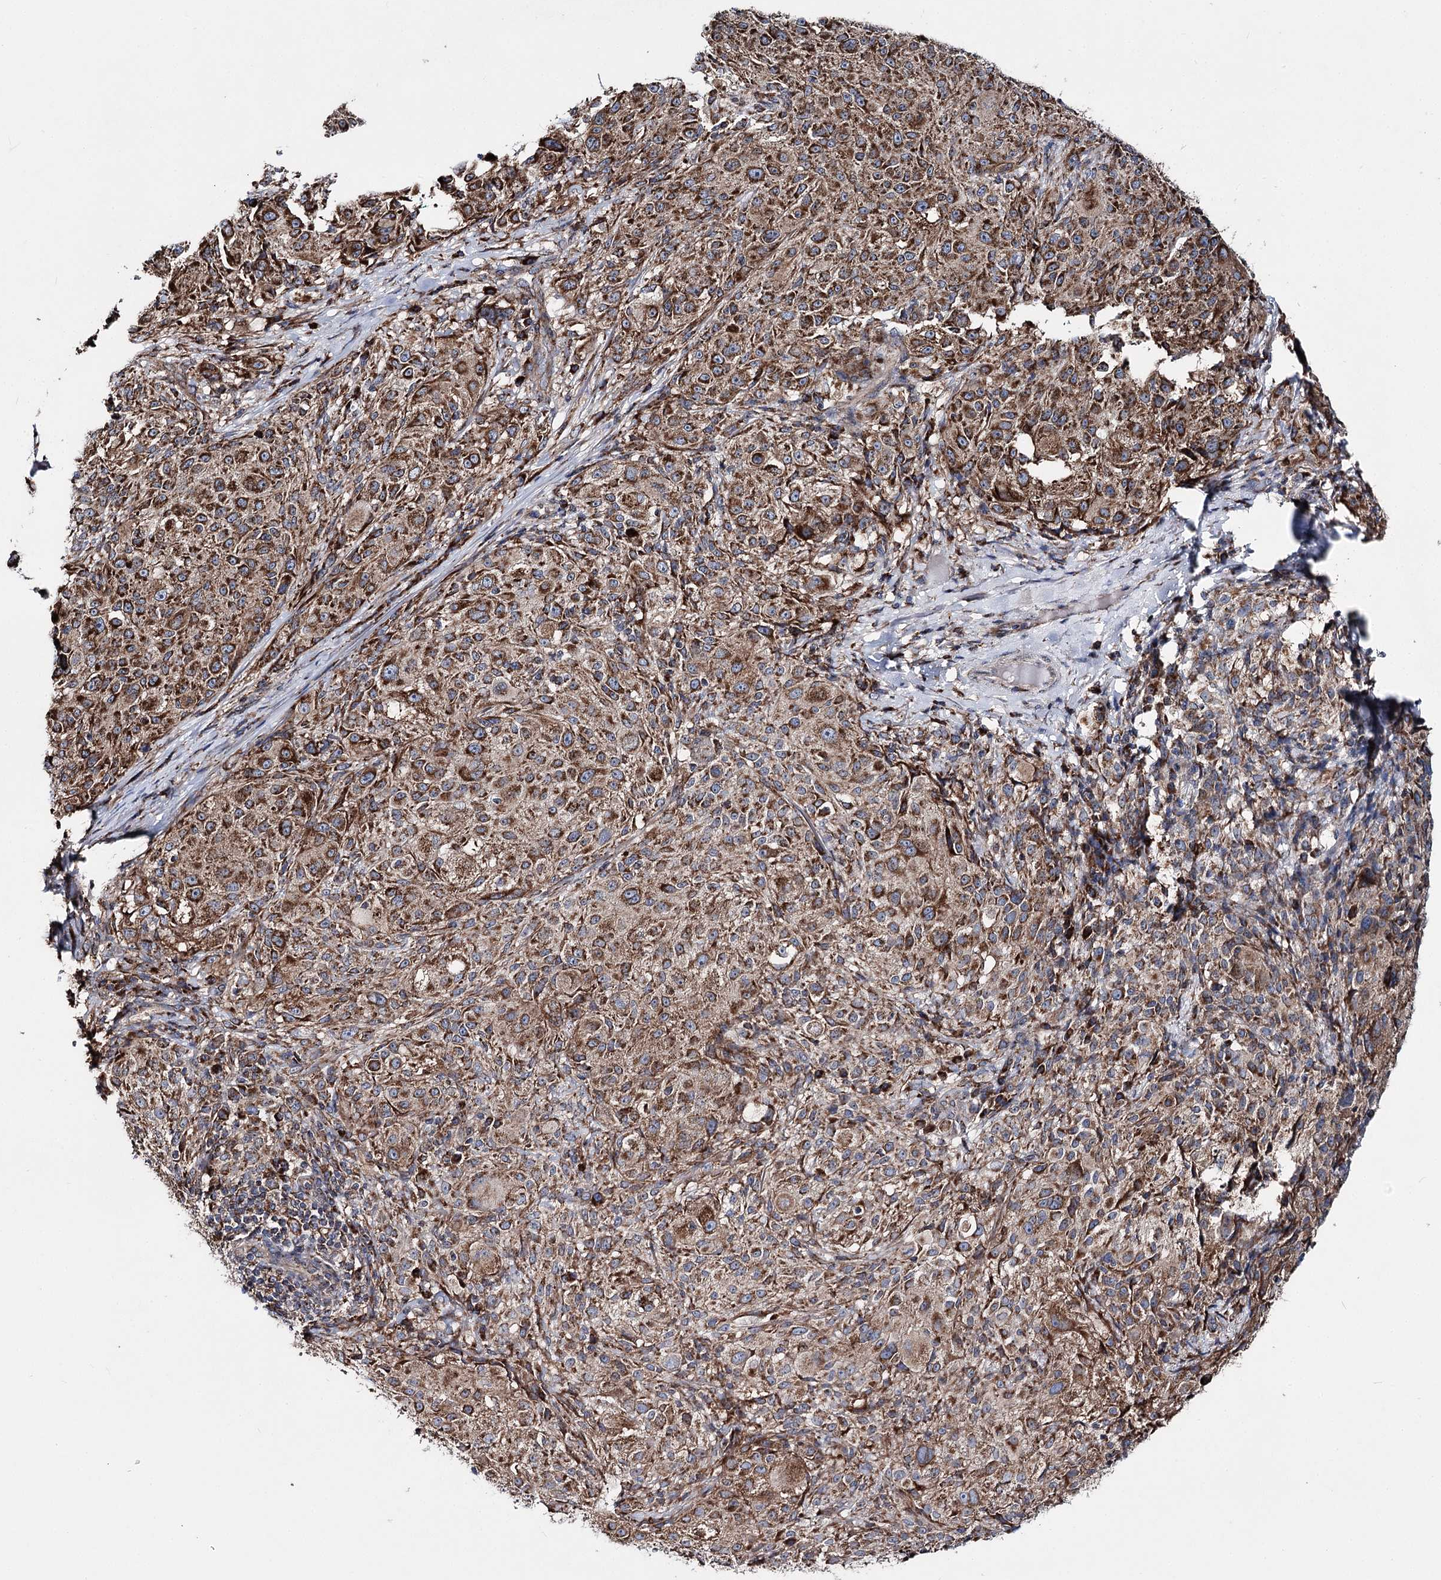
{"staining": {"intensity": "strong", "quantity": ">75%", "location": "cytoplasmic/membranous"}, "tissue": "melanoma", "cell_type": "Tumor cells", "image_type": "cancer", "snomed": [{"axis": "morphology", "description": "Necrosis, NOS"}, {"axis": "morphology", "description": "Malignant melanoma, NOS"}, {"axis": "topography", "description": "Skin"}], "caption": "IHC of malignant melanoma displays high levels of strong cytoplasmic/membranous staining in approximately >75% of tumor cells.", "gene": "MSANTD2", "patient": {"sex": "female", "age": 87}}